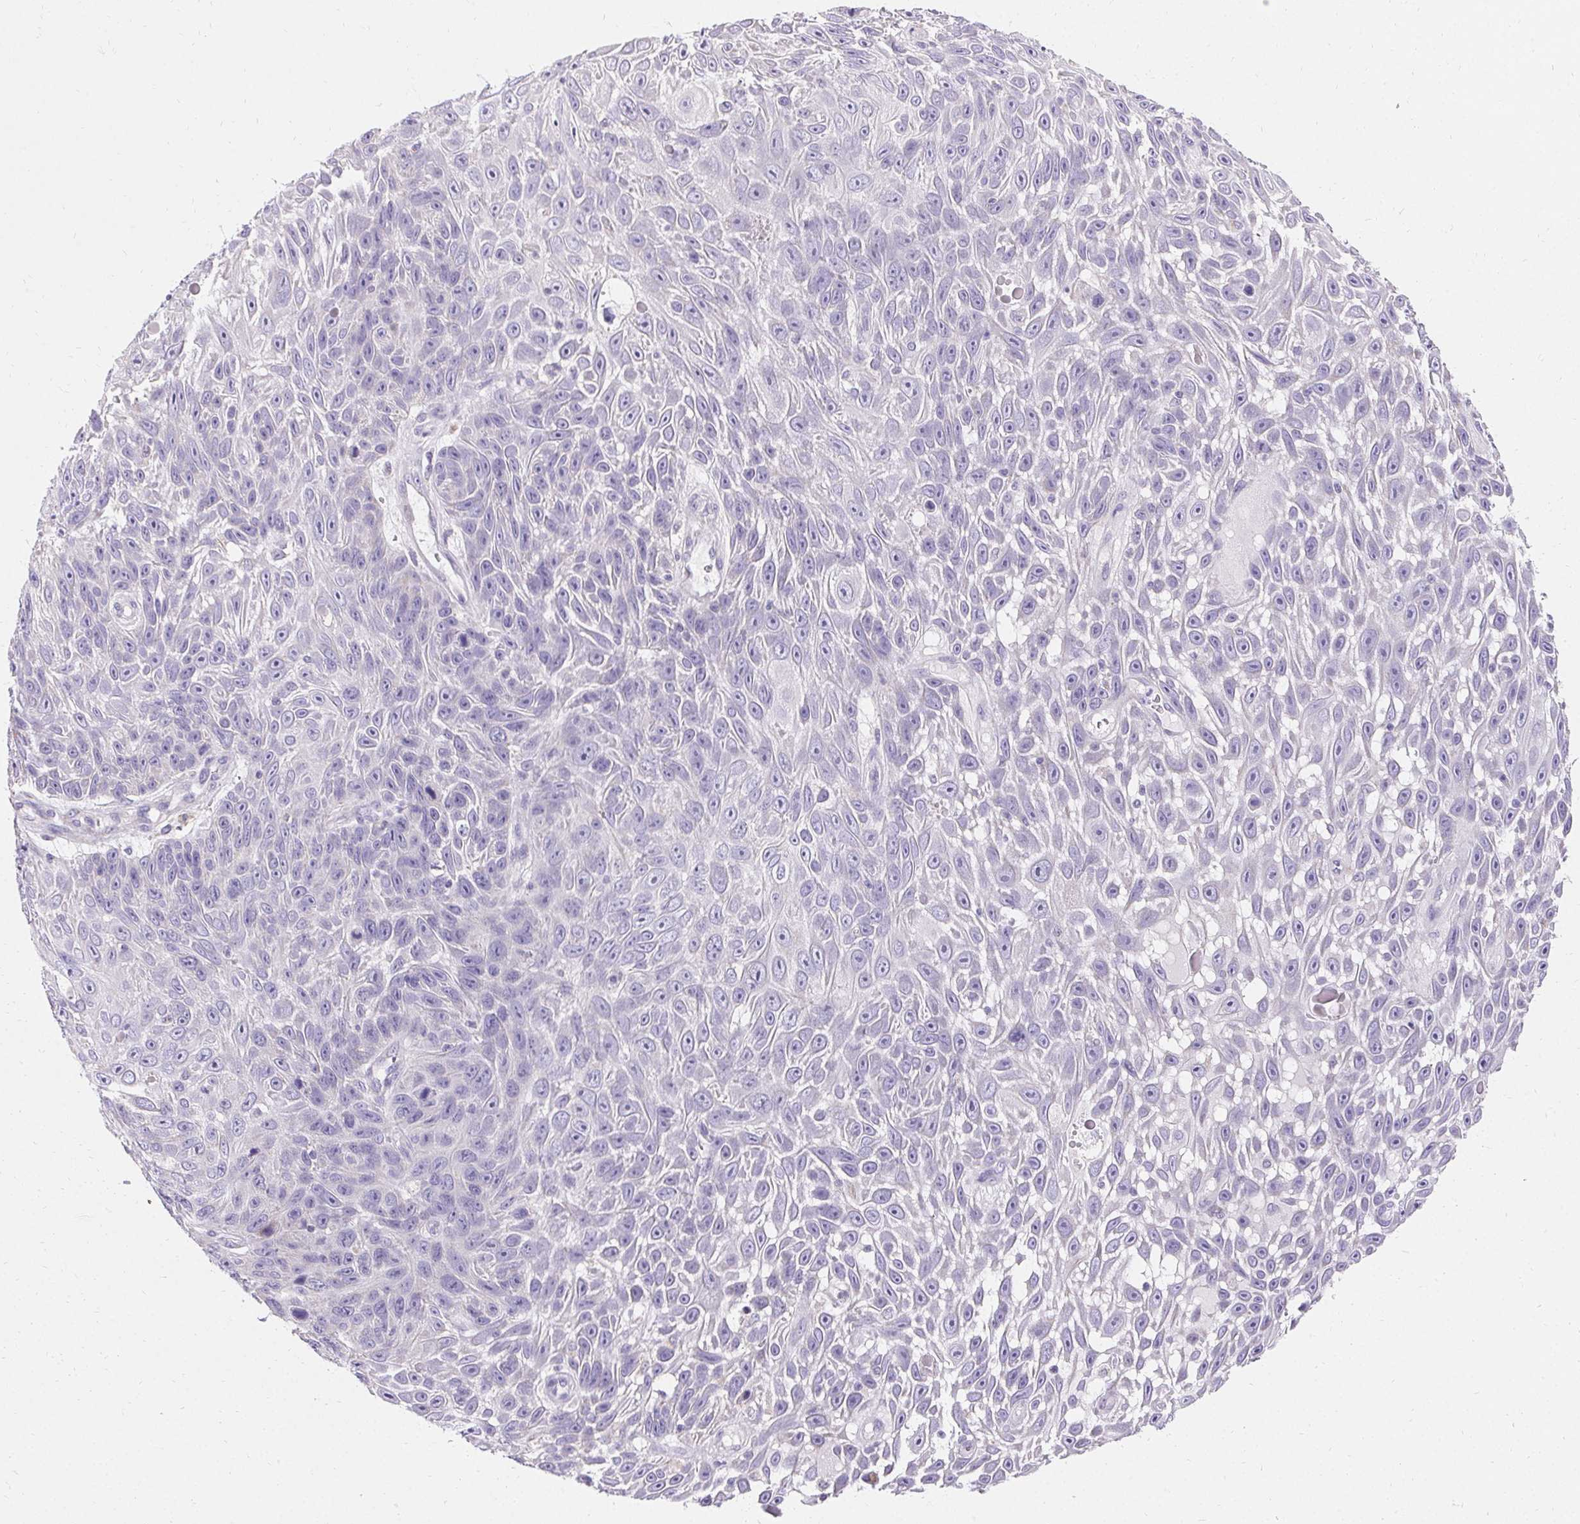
{"staining": {"intensity": "negative", "quantity": "none", "location": "none"}, "tissue": "skin cancer", "cell_type": "Tumor cells", "image_type": "cancer", "snomed": [{"axis": "morphology", "description": "Squamous cell carcinoma, NOS"}, {"axis": "topography", "description": "Skin"}], "caption": "DAB immunohistochemical staining of skin cancer (squamous cell carcinoma) demonstrates no significant expression in tumor cells.", "gene": "ASGR2", "patient": {"sex": "male", "age": 82}}